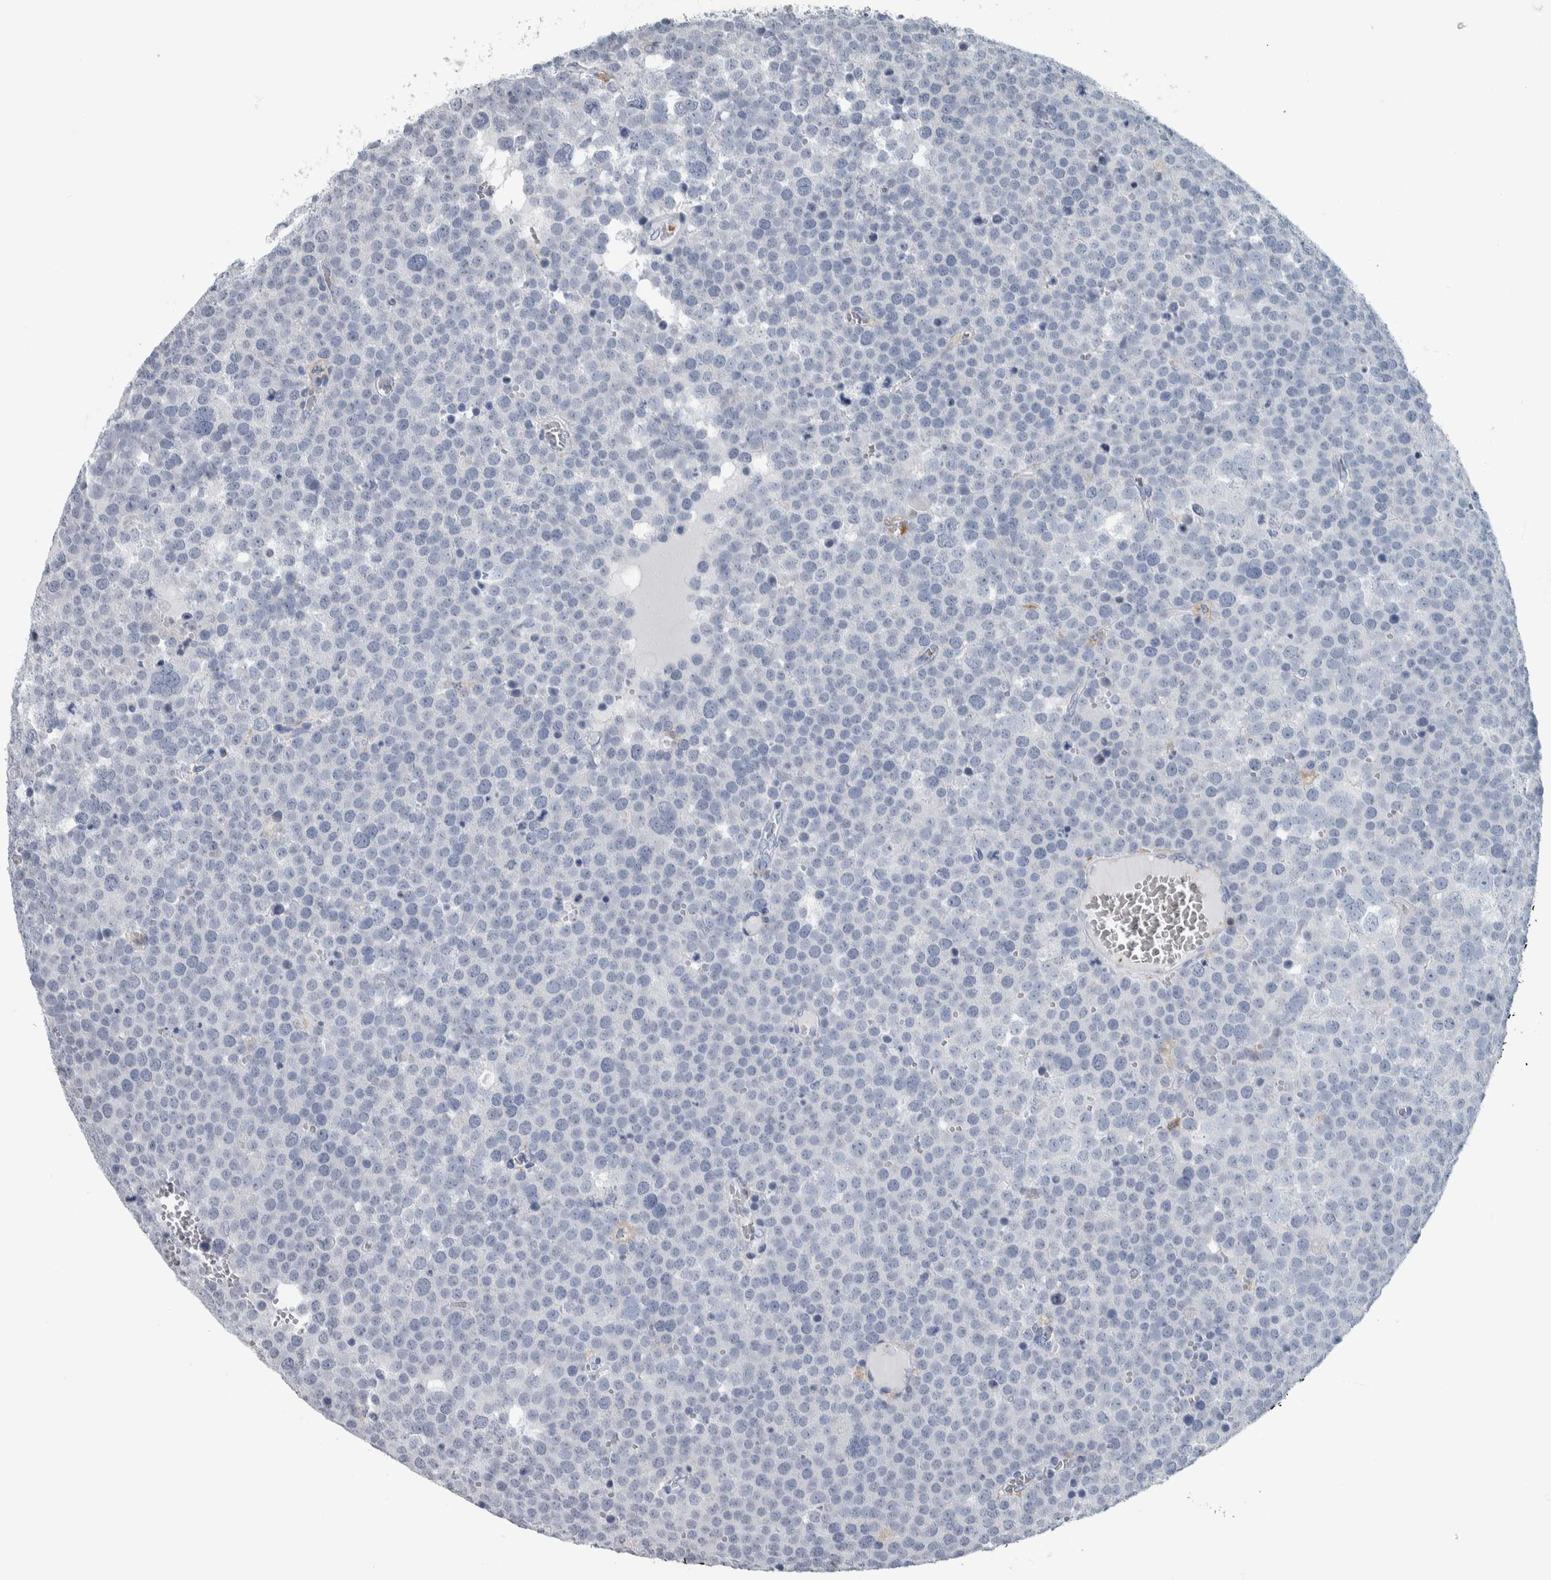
{"staining": {"intensity": "negative", "quantity": "none", "location": "none"}, "tissue": "testis cancer", "cell_type": "Tumor cells", "image_type": "cancer", "snomed": [{"axis": "morphology", "description": "Seminoma, NOS"}, {"axis": "topography", "description": "Testis"}], "caption": "A high-resolution histopathology image shows immunohistochemistry staining of testis seminoma, which shows no significant expression in tumor cells.", "gene": "SKAP2", "patient": {"sex": "male", "age": 71}}